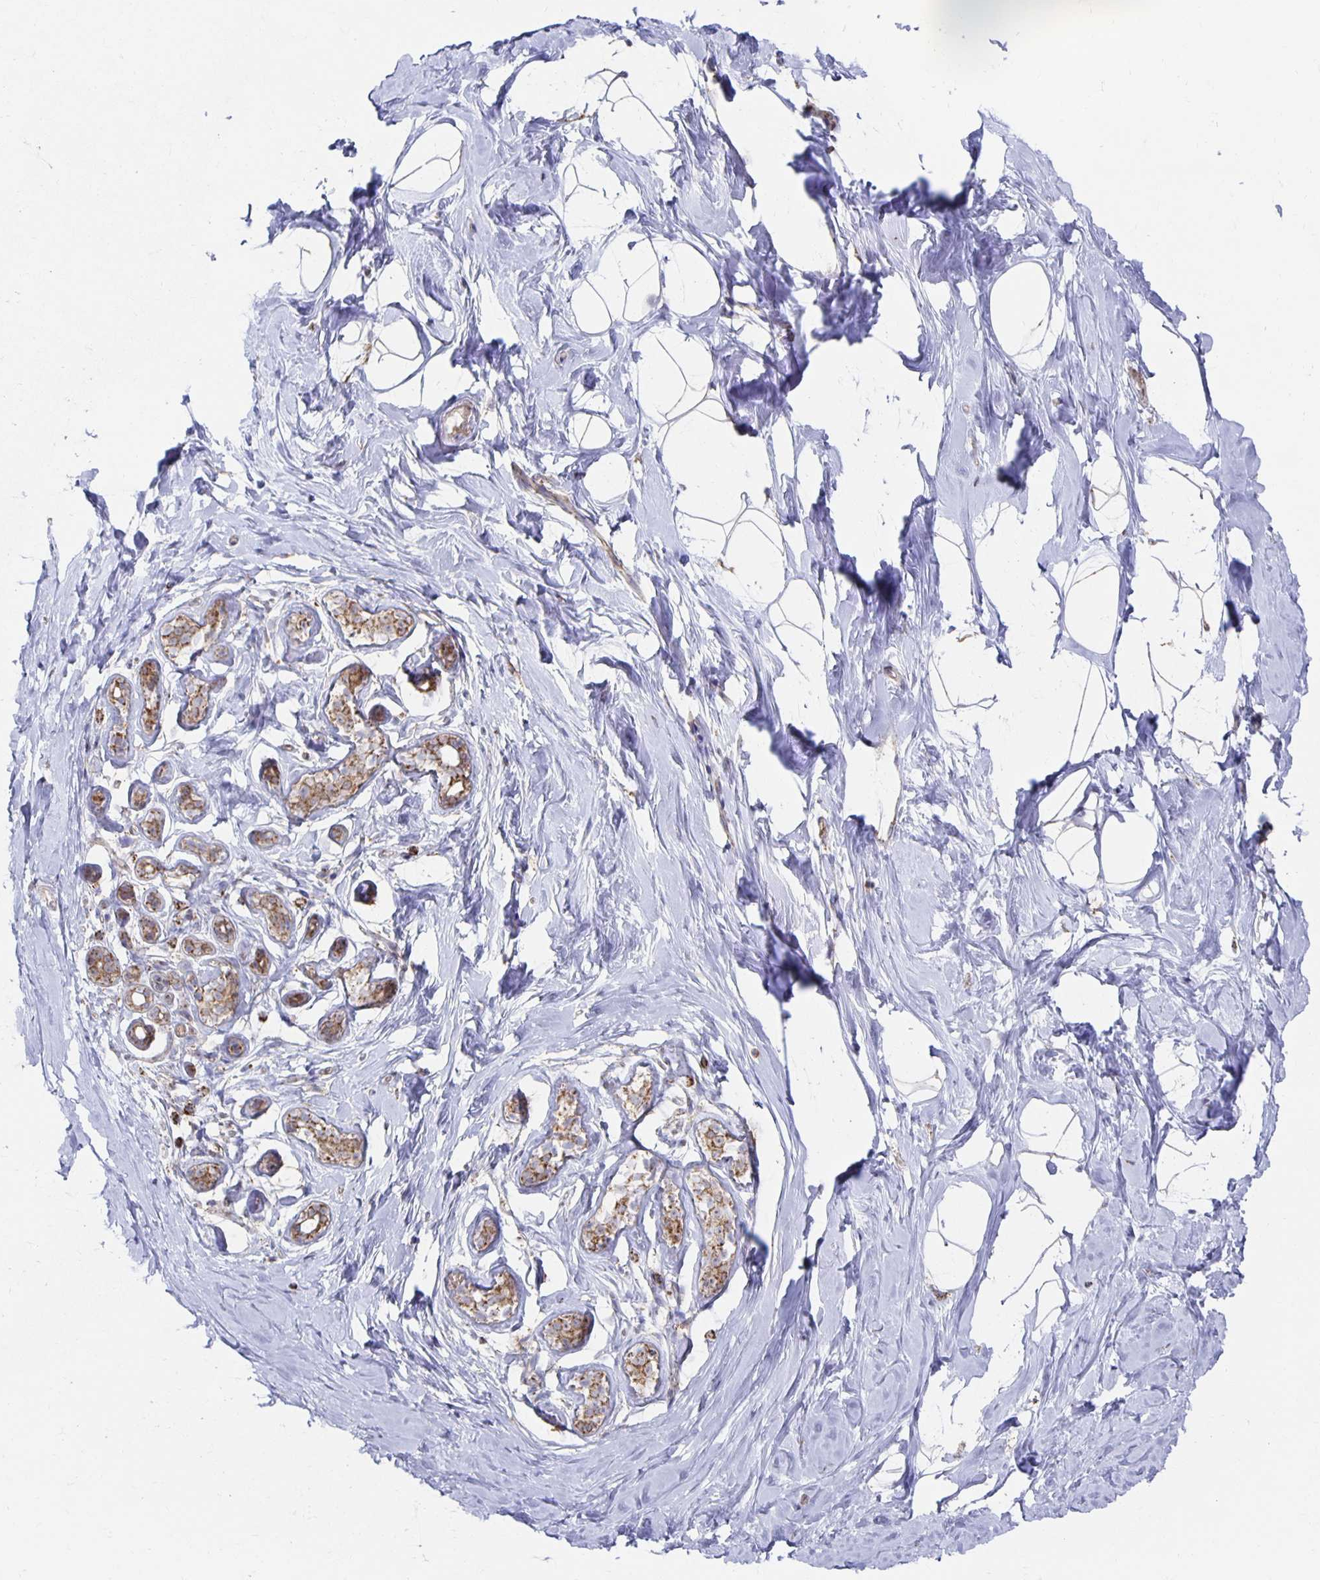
{"staining": {"intensity": "negative", "quantity": "none", "location": "none"}, "tissue": "breast", "cell_type": "Adipocytes", "image_type": "normal", "snomed": [{"axis": "morphology", "description": "Normal tissue, NOS"}, {"axis": "topography", "description": "Breast"}], "caption": "This micrograph is of unremarkable breast stained with immunohistochemistry (IHC) to label a protein in brown with the nuclei are counter-stained blue. There is no positivity in adipocytes.", "gene": "NKX2", "patient": {"sex": "female", "age": 32}}